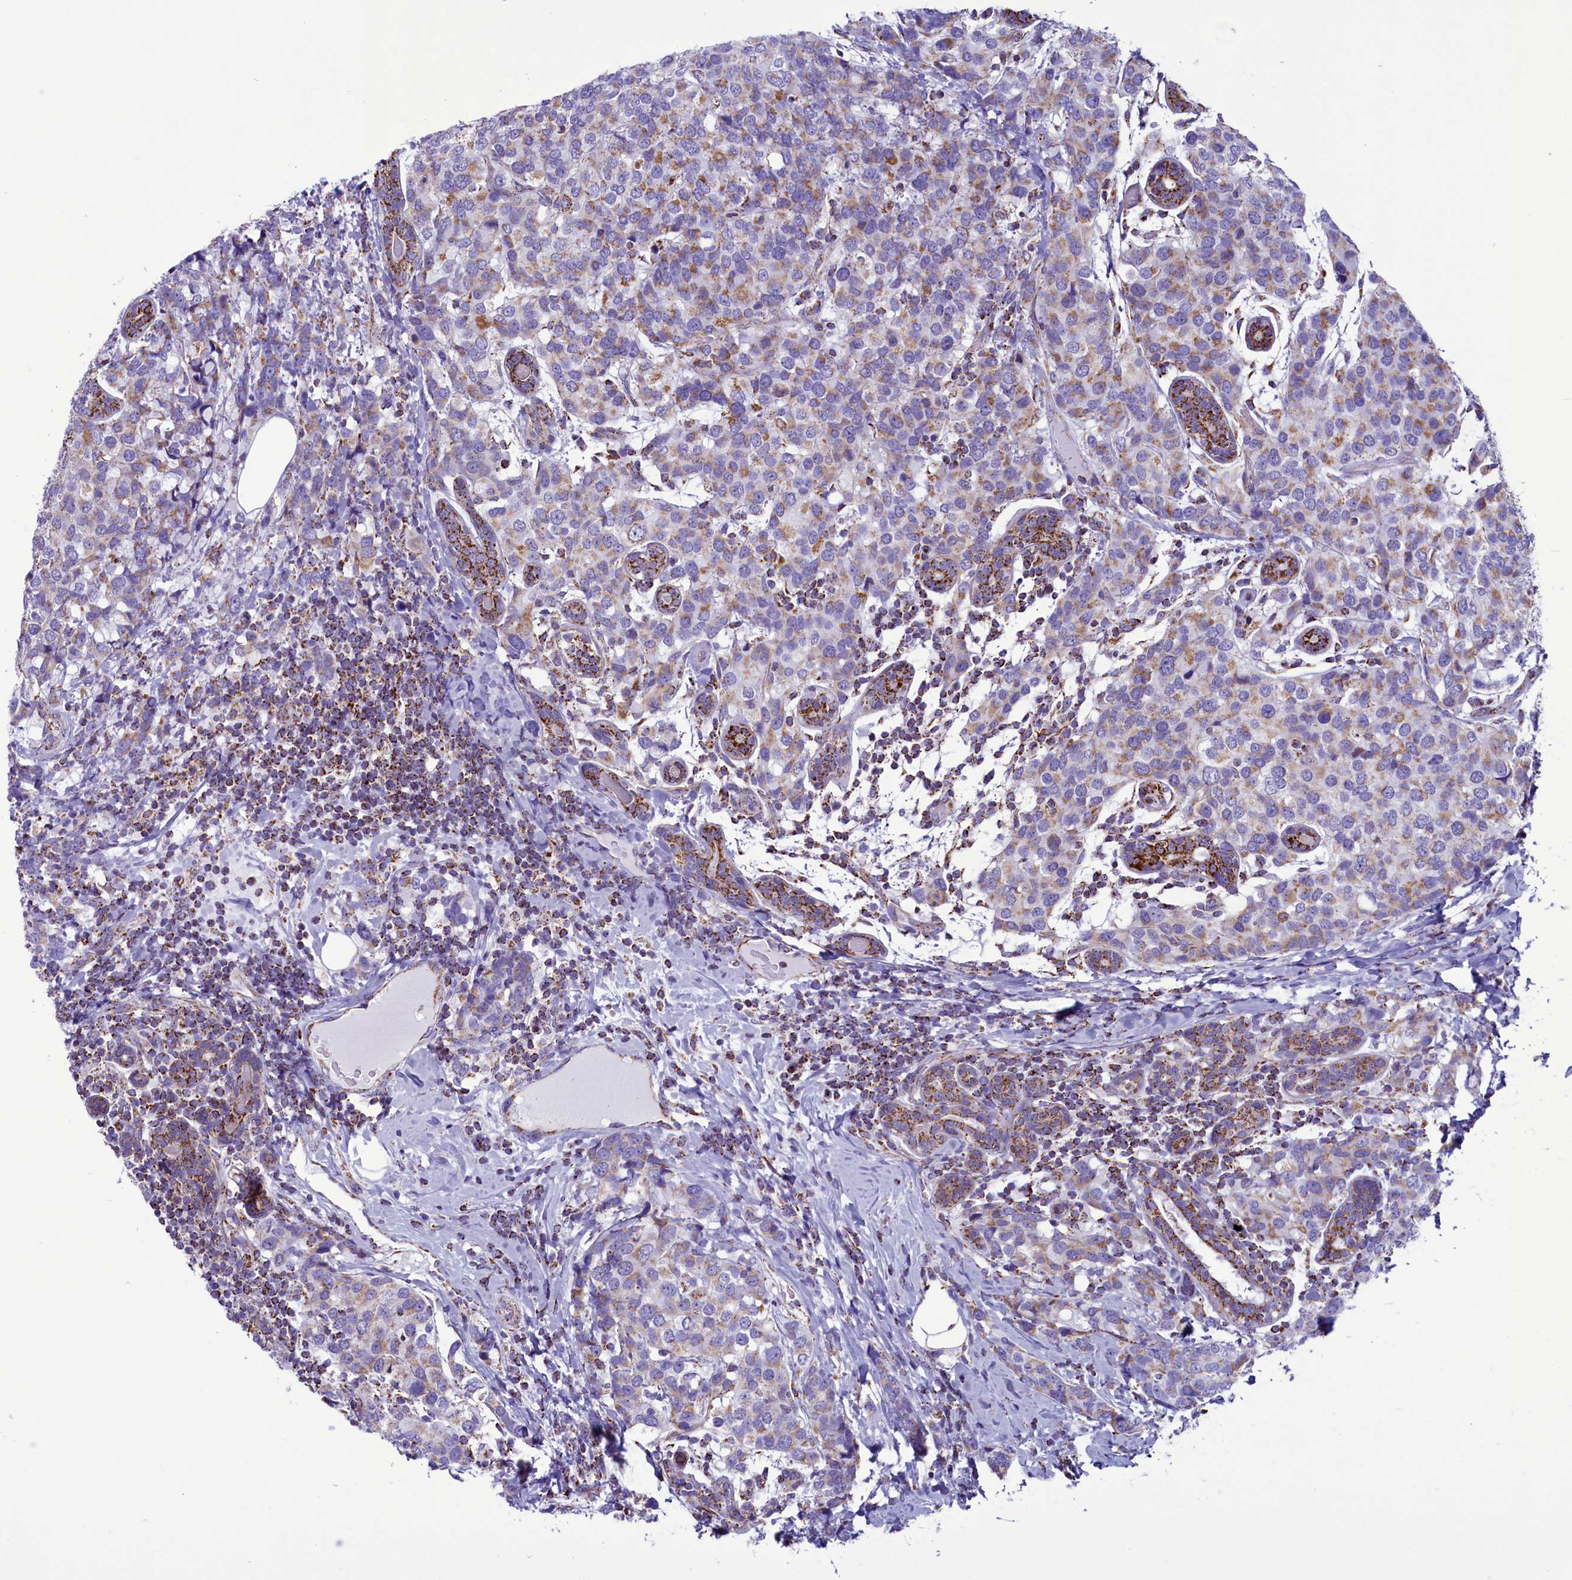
{"staining": {"intensity": "moderate", "quantity": "25%-75%", "location": "cytoplasmic/membranous"}, "tissue": "breast cancer", "cell_type": "Tumor cells", "image_type": "cancer", "snomed": [{"axis": "morphology", "description": "Lobular carcinoma"}, {"axis": "topography", "description": "Breast"}], "caption": "Tumor cells exhibit medium levels of moderate cytoplasmic/membranous expression in about 25%-75% of cells in breast cancer (lobular carcinoma).", "gene": "ICA1L", "patient": {"sex": "female", "age": 59}}